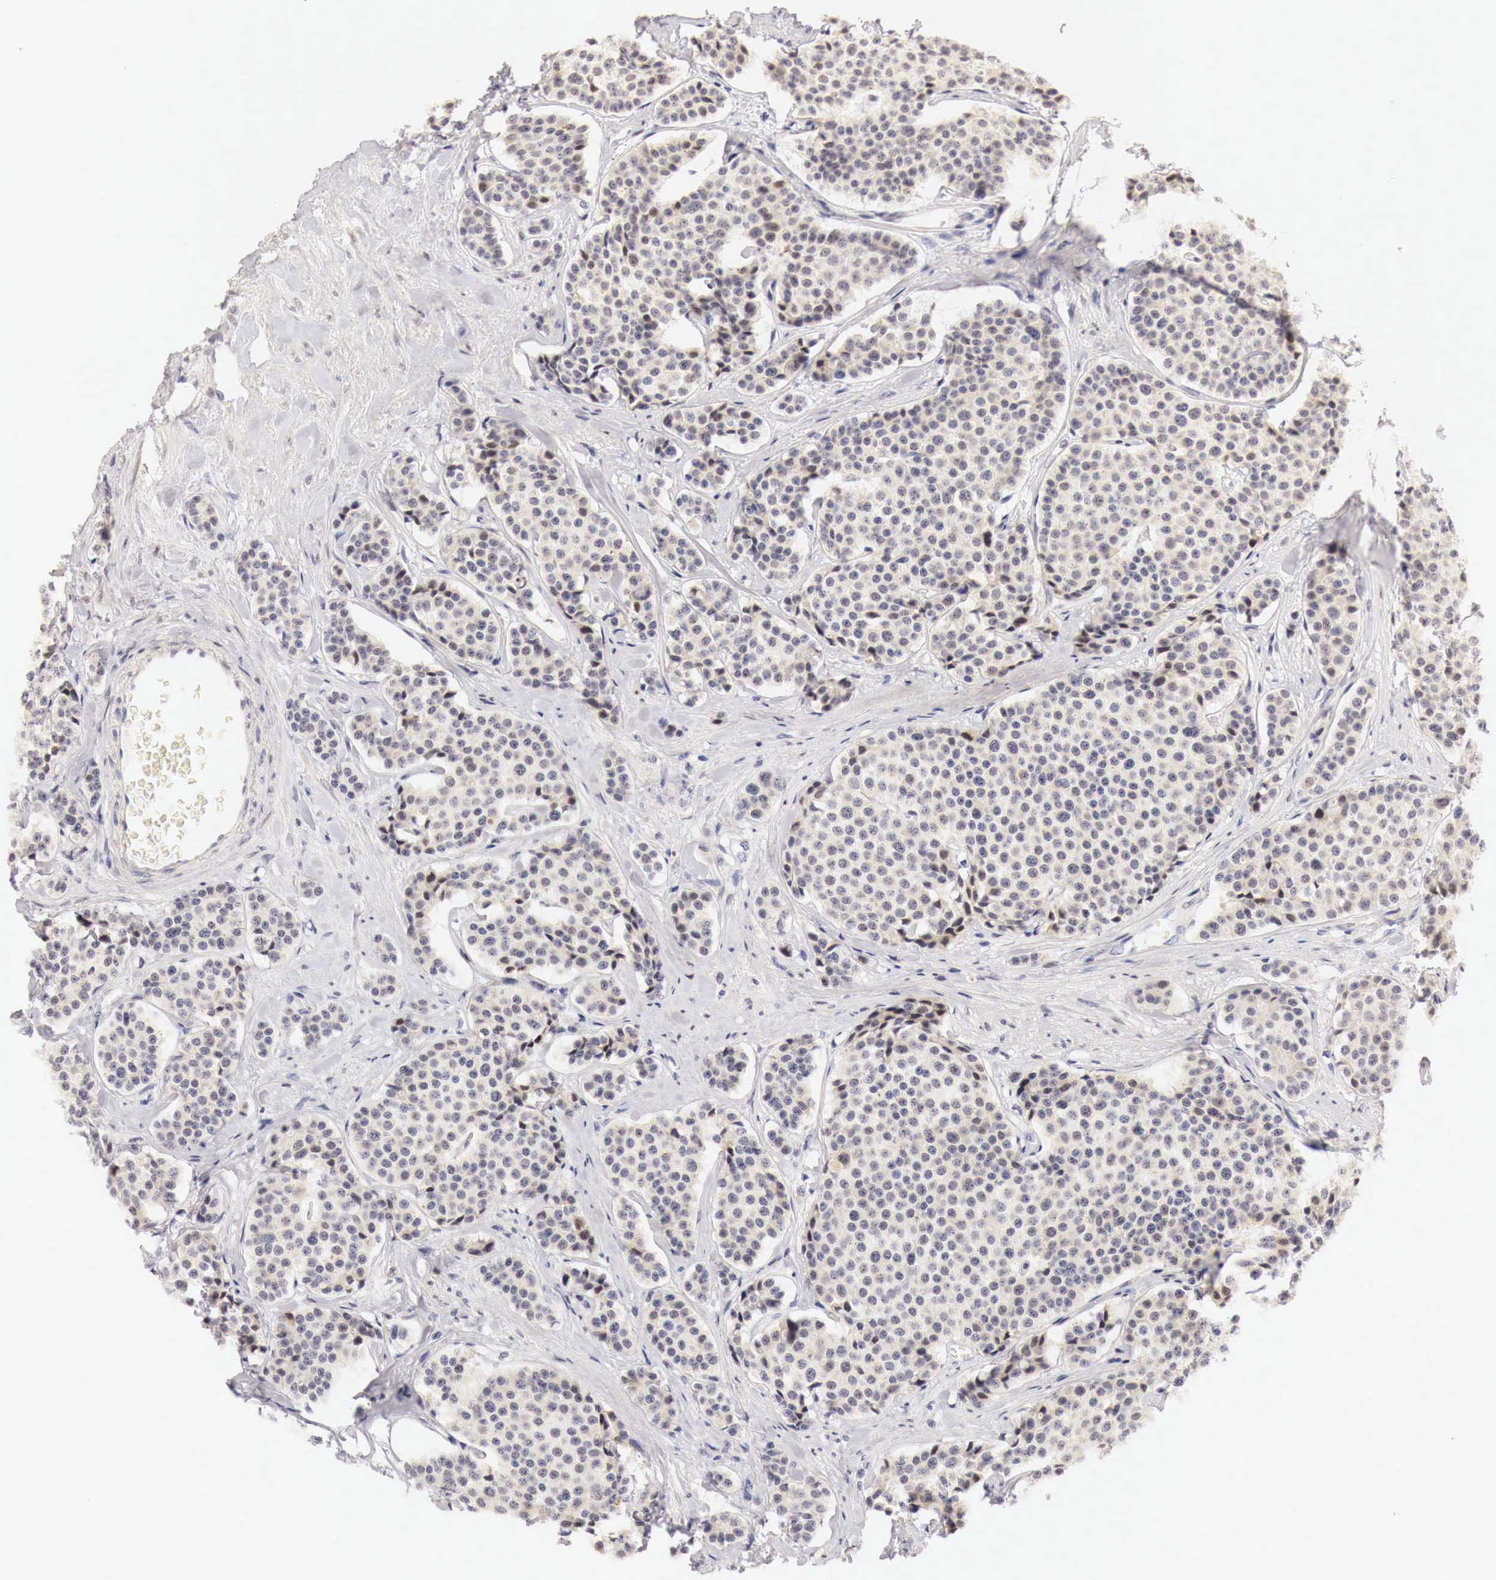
{"staining": {"intensity": "negative", "quantity": "none", "location": "none"}, "tissue": "carcinoid", "cell_type": "Tumor cells", "image_type": "cancer", "snomed": [{"axis": "morphology", "description": "Carcinoid, malignant, NOS"}, {"axis": "topography", "description": "Small intestine"}], "caption": "IHC histopathology image of carcinoid stained for a protein (brown), which reveals no expression in tumor cells. (Brightfield microscopy of DAB immunohistochemistry at high magnification).", "gene": "CASP3", "patient": {"sex": "male", "age": 60}}